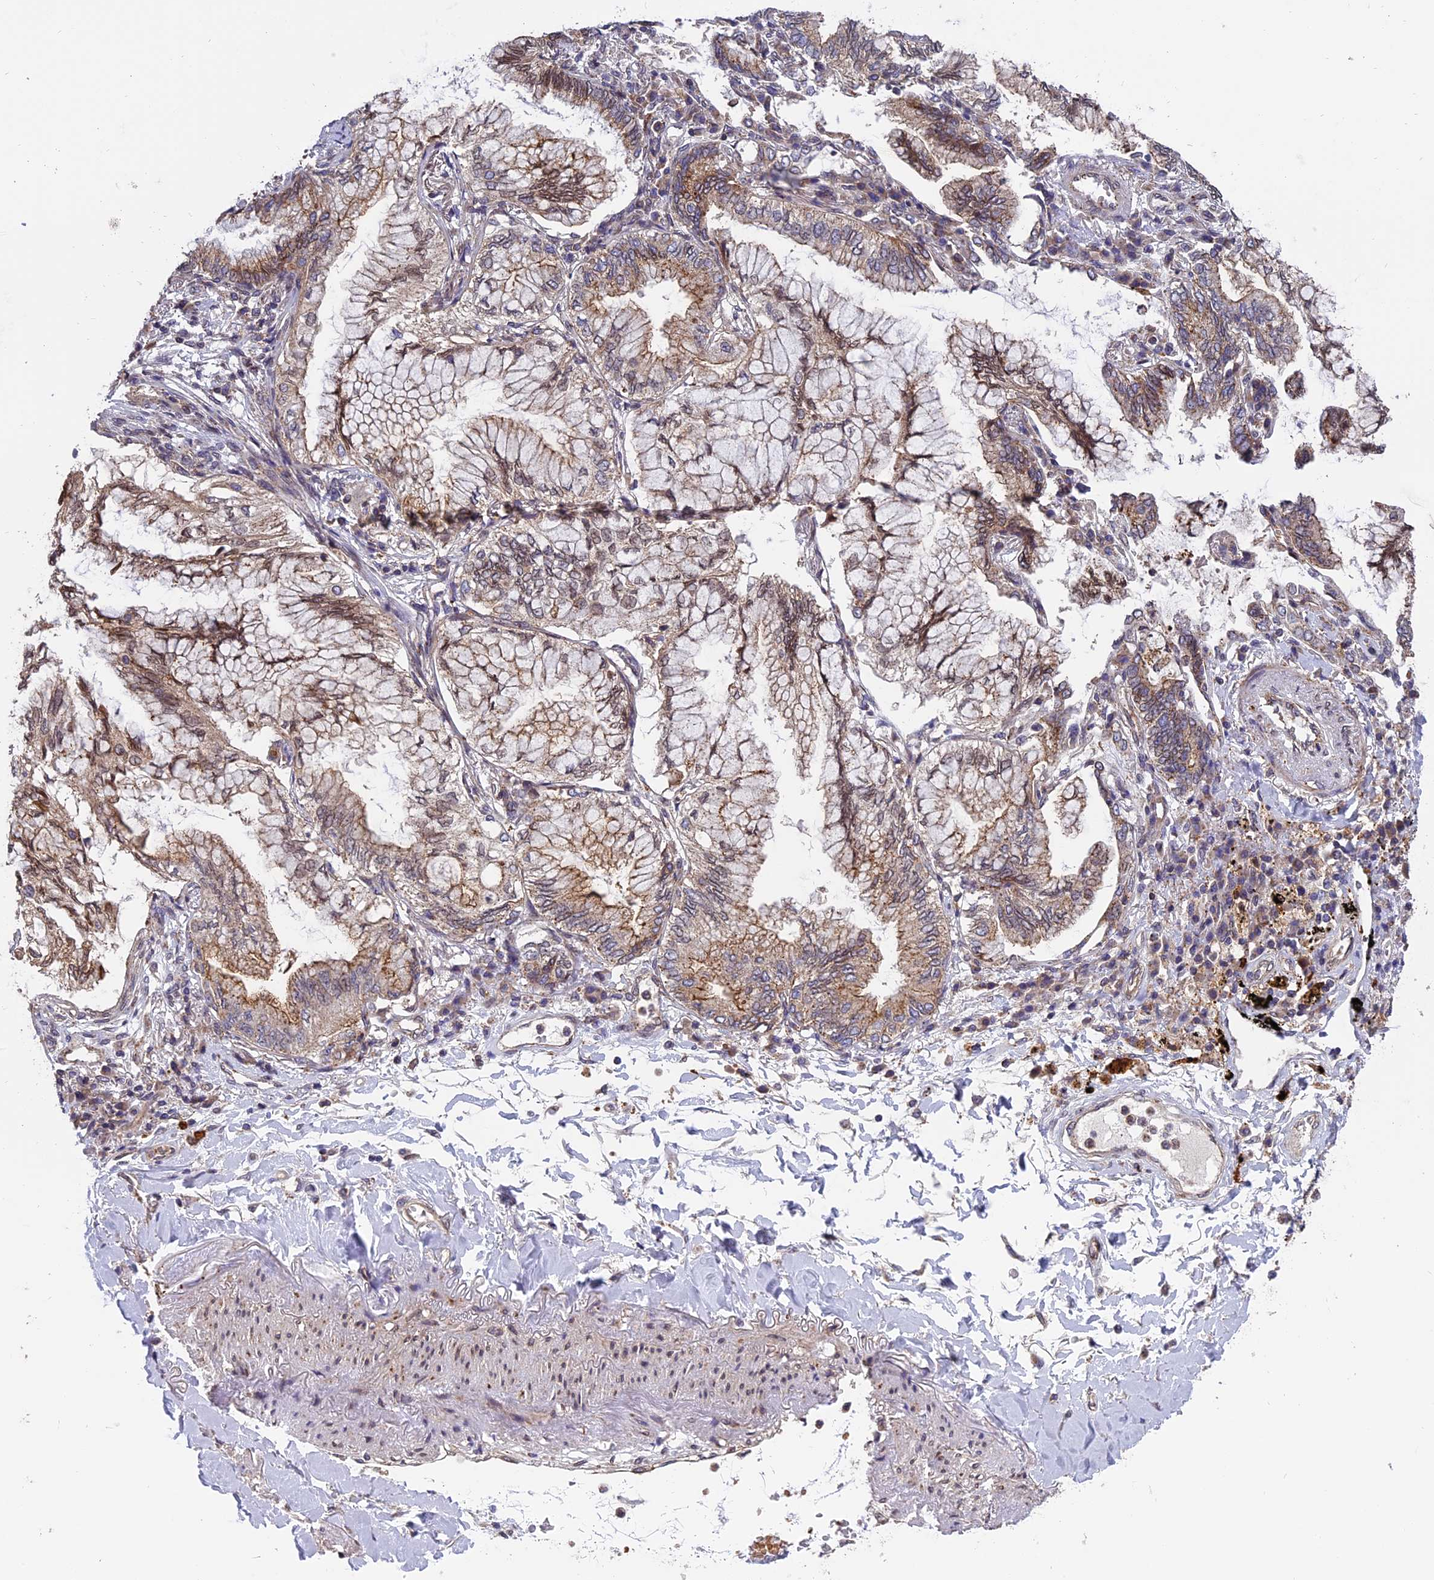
{"staining": {"intensity": "moderate", "quantity": "25%-75%", "location": "cytoplasmic/membranous,nuclear"}, "tissue": "lung cancer", "cell_type": "Tumor cells", "image_type": "cancer", "snomed": [{"axis": "morphology", "description": "Adenocarcinoma, NOS"}, {"axis": "topography", "description": "Lung"}], "caption": "This image reveals lung cancer stained with immunohistochemistry to label a protein in brown. The cytoplasmic/membranous and nuclear of tumor cells show moderate positivity for the protein. Nuclei are counter-stained blue.", "gene": "CHMP2A", "patient": {"sex": "female", "age": 70}}